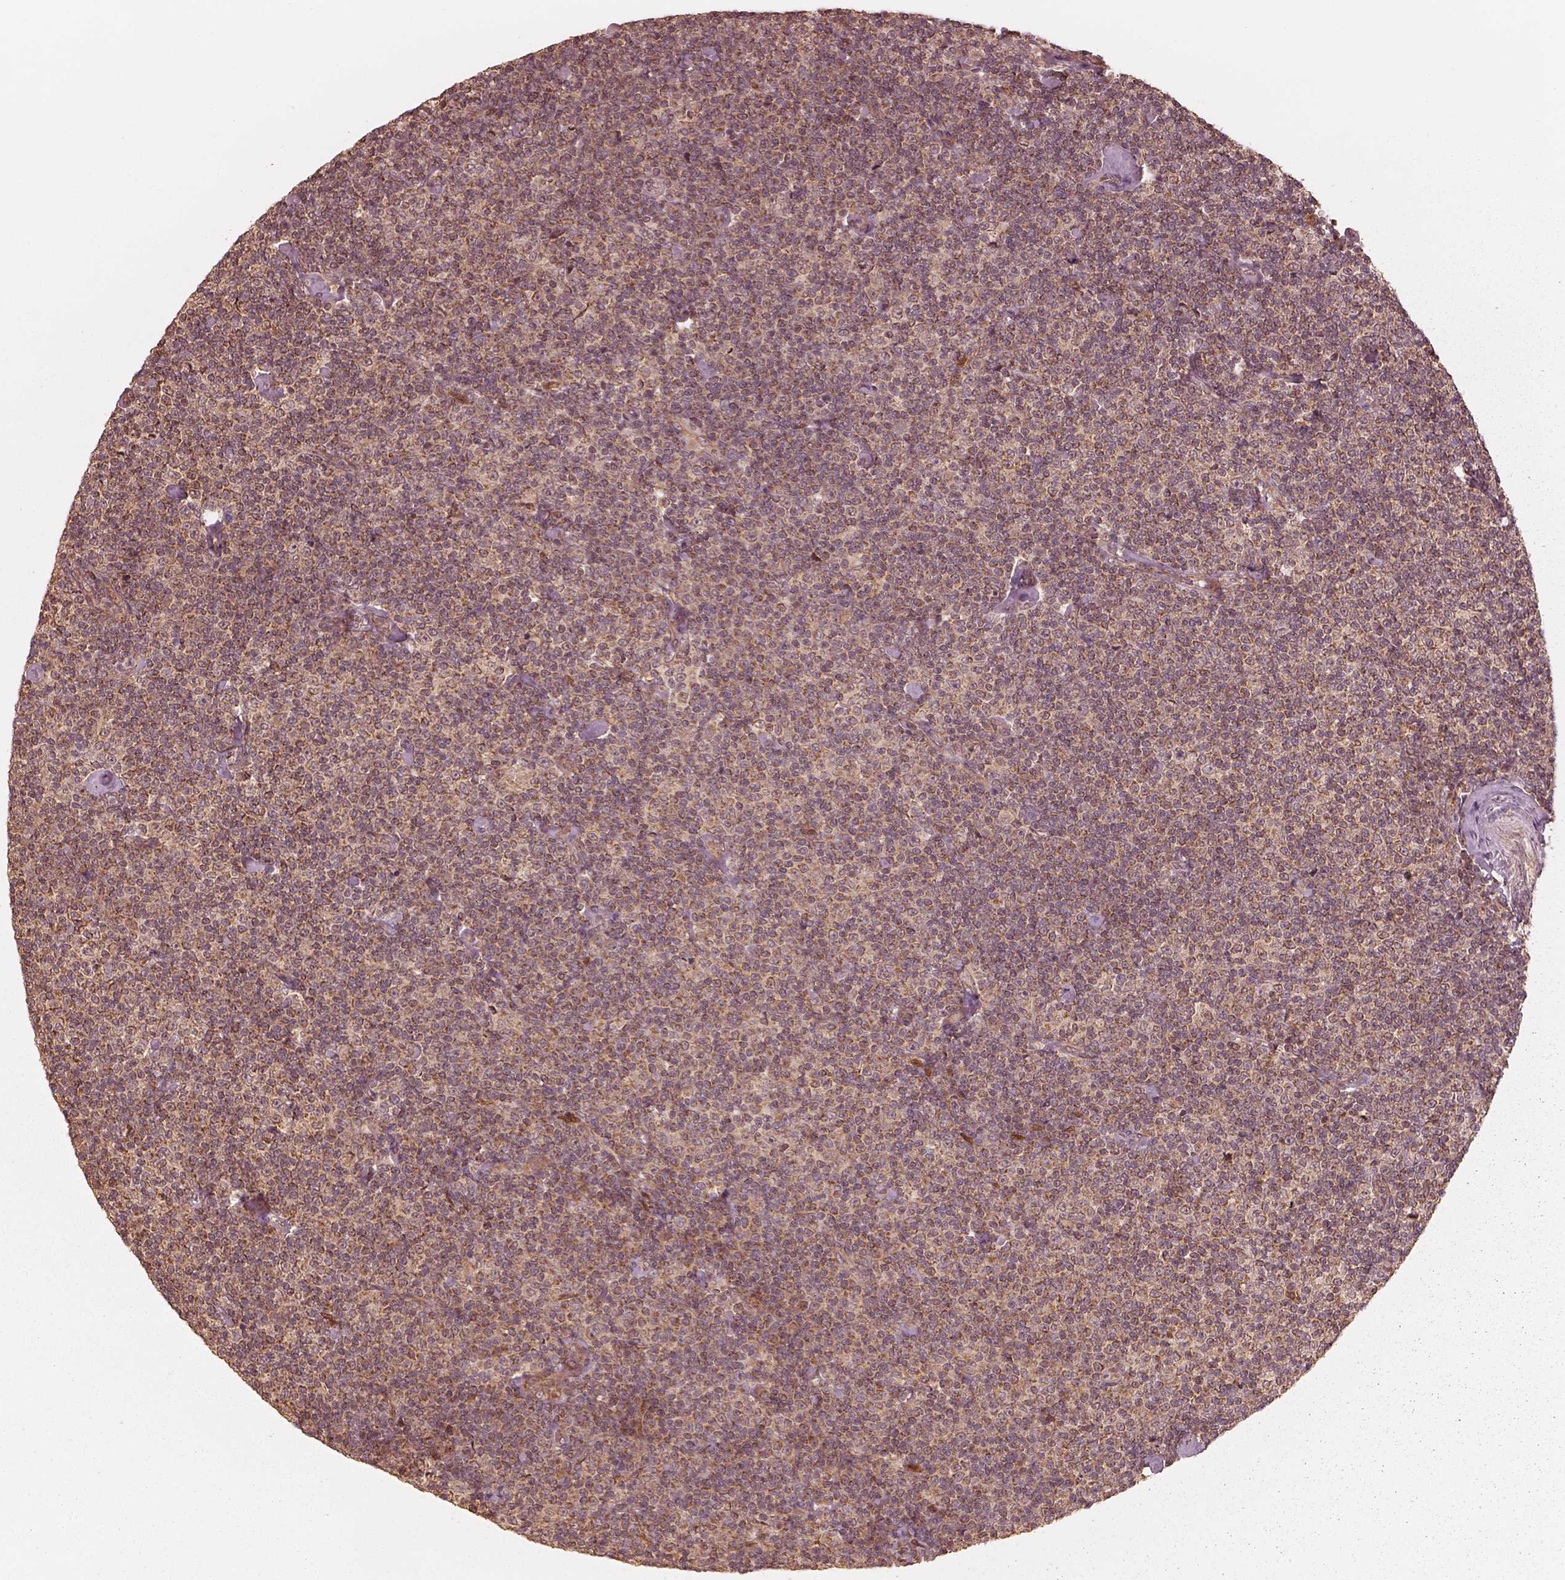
{"staining": {"intensity": "moderate", "quantity": ">75%", "location": "cytoplasmic/membranous"}, "tissue": "lymphoma", "cell_type": "Tumor cells", "image_type": "cancer", "snomed": [{"axis": "morphology", "description": "Malignant lymphoma, non-Hodgkin's type, Low grade"}, {"axis": "topography", "description": "Lymph node"}], "caption": "An image showing moderate cytoplasmic/membranous expression in approximately >75% of tumor cells in malignant lymphoma, non-Hodgkin's type (low-grade), as visualized by brown immunohistochemical staining.", "gene": "DNAJC25", "patient": {"sex": "male", "age": 81}}